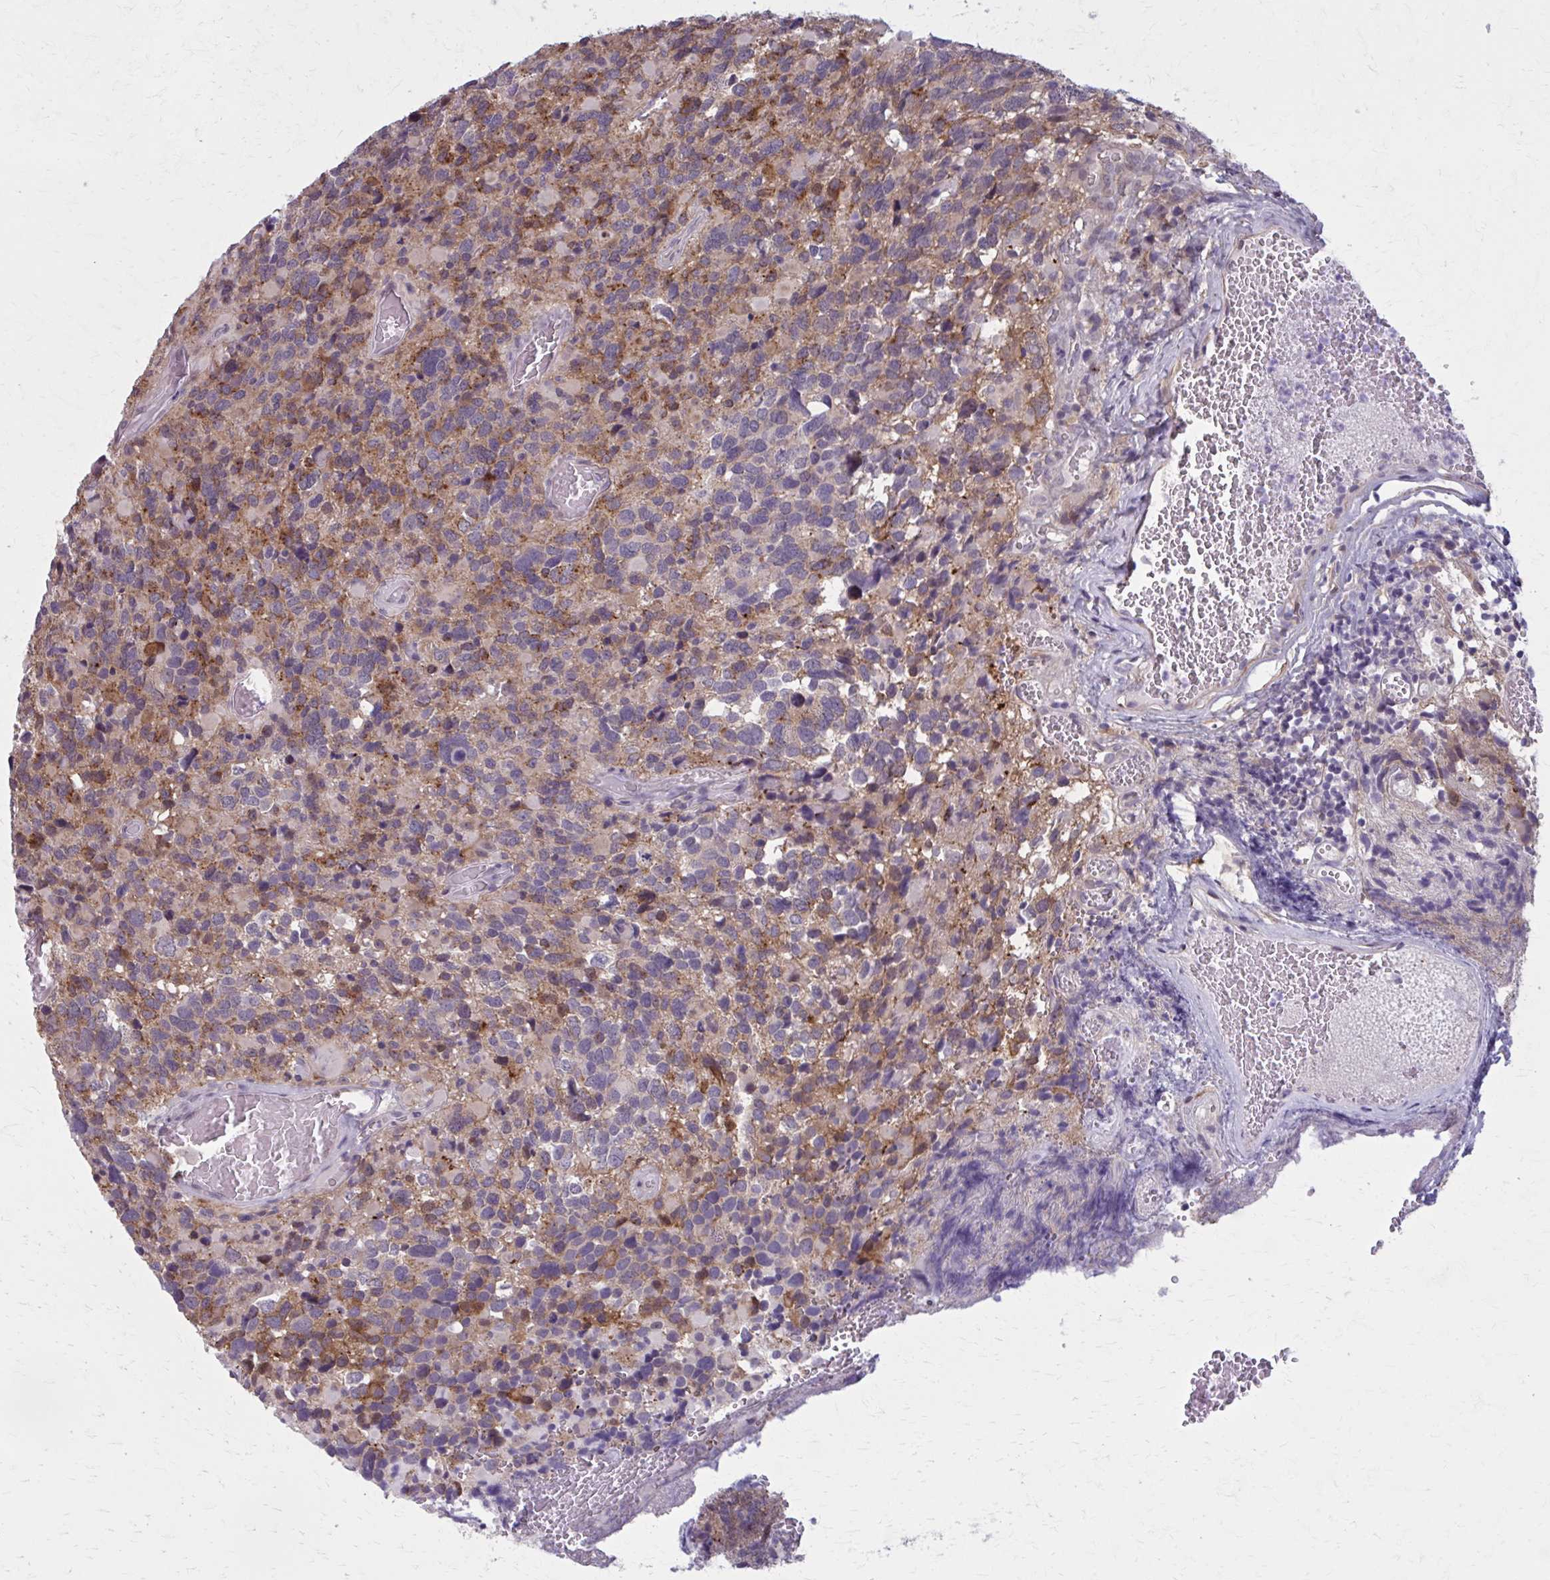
{"staining": {"intensity": "moderate", "quantity": "<25%", "location": "cytoplasmic/membranous"}, "tissue": "glioma", "cell_type": "Tumor cells", "image_type": "cancer", "snomed": [{"axis": "morphology", "description": "Glioma, malignant, High grade"}, {"axis": "topography", "description": "Brain"}], "caption": "This is an image of immunohistochemistry staining of malignant glioma (high-grade), which shows moderate staining in the cytoplasmic/membranous of tumor cells.", "gene": "NUMBL", "patient": {"sex": "female", "age": 40}}